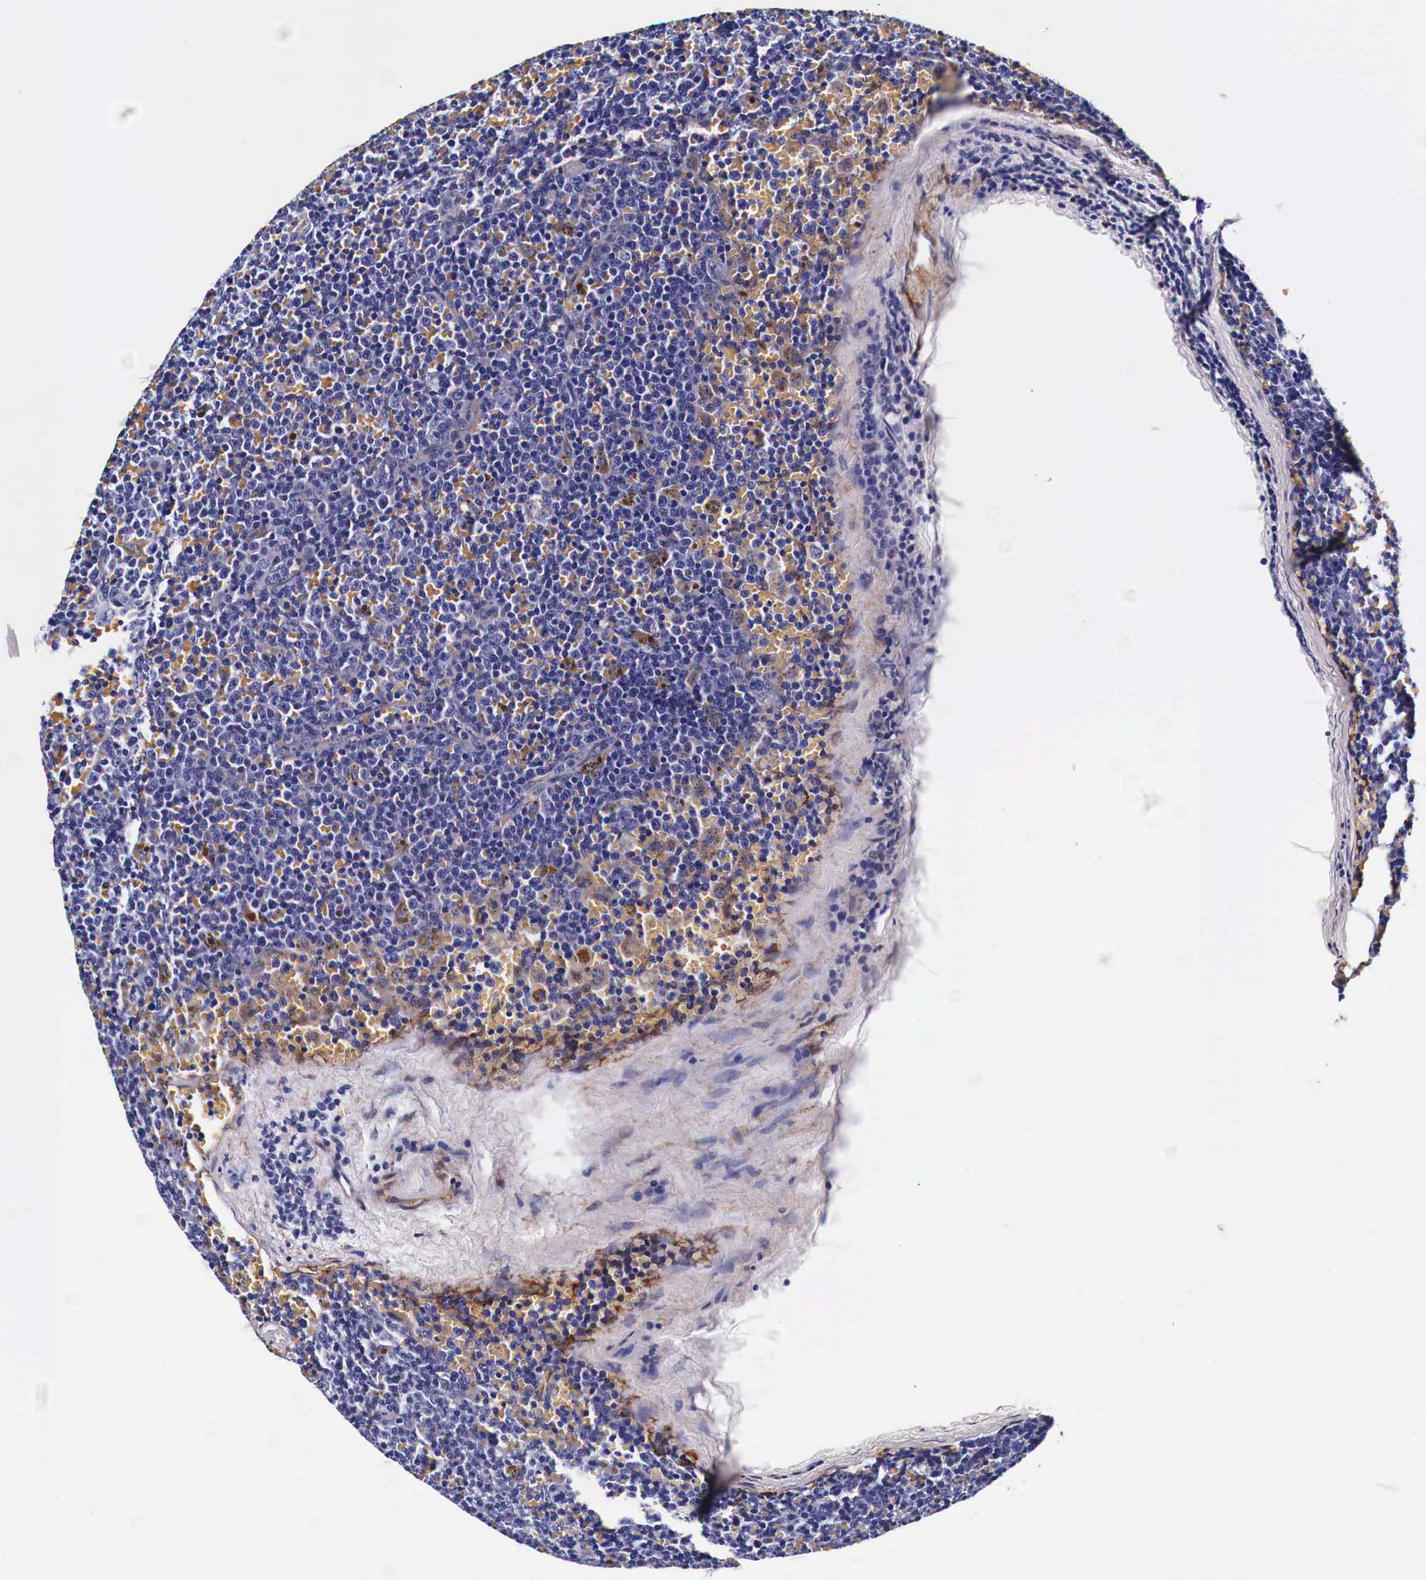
{"staining": {"intensity": "negative", "quantity": "none", "location": "none"}, "tissue": "lymphoma", "cell_type": "Tumor cells", "image_type": "cancer", "snomed": [{"axis": "morphology", "description": "Malignant lymphoma, non-Hodgkin's type, Low grade"}, {"axis": "topography", "description": "Lymph node"}], "caption": "An immunohistochemistry (IHC) image of malignant lymphoma, non-Hodgkin's type (low-grade) is shown. There is no staining in tumor cells of malignant lymphoma, non-Hodgkin's type (low-grade). (IHC, brightfield microscopy, high magnification).", "gene": "HSPB1", "patient": {"sex": "male", "age": 50}}